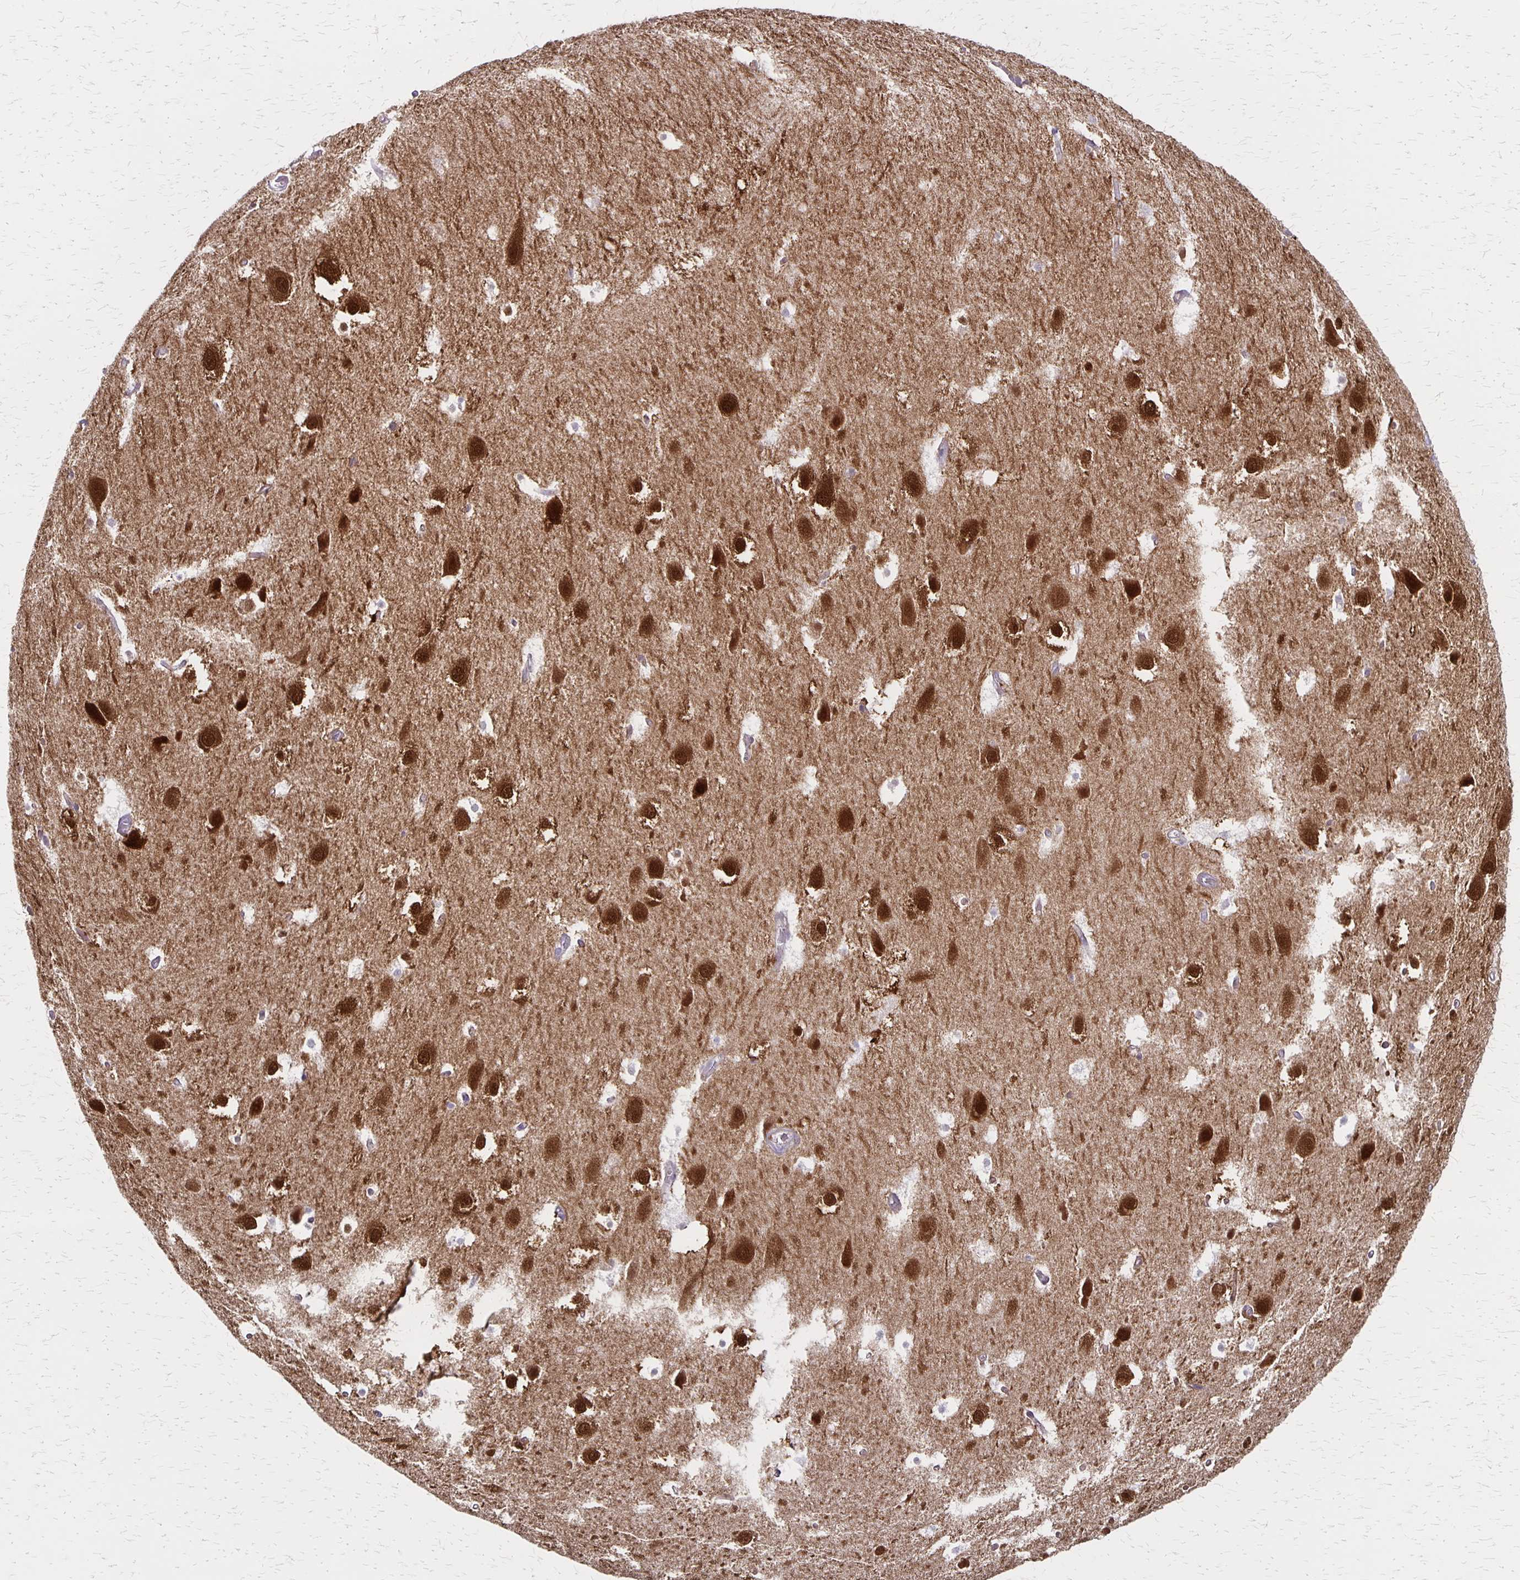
{"staining": {"intensity": "negative", "quantity": "none", "location": "none"}, "tissue": "hippocampus", "cell_type": "Glial cells", "image_type": "normal", "snomed": [{"axis": "morphology", "description": "Normal tissue, NOS"}, {"axis": "topography", "description": "Hippocampus"}], "caption": "High power microscopy photomicrograph of an immunohistochemistry photomicrograph of benign hippocampus, revealing no significant staining in glial cells.", "gene": "HOMER1", "patient": {"sex": "female", "age": 52}}